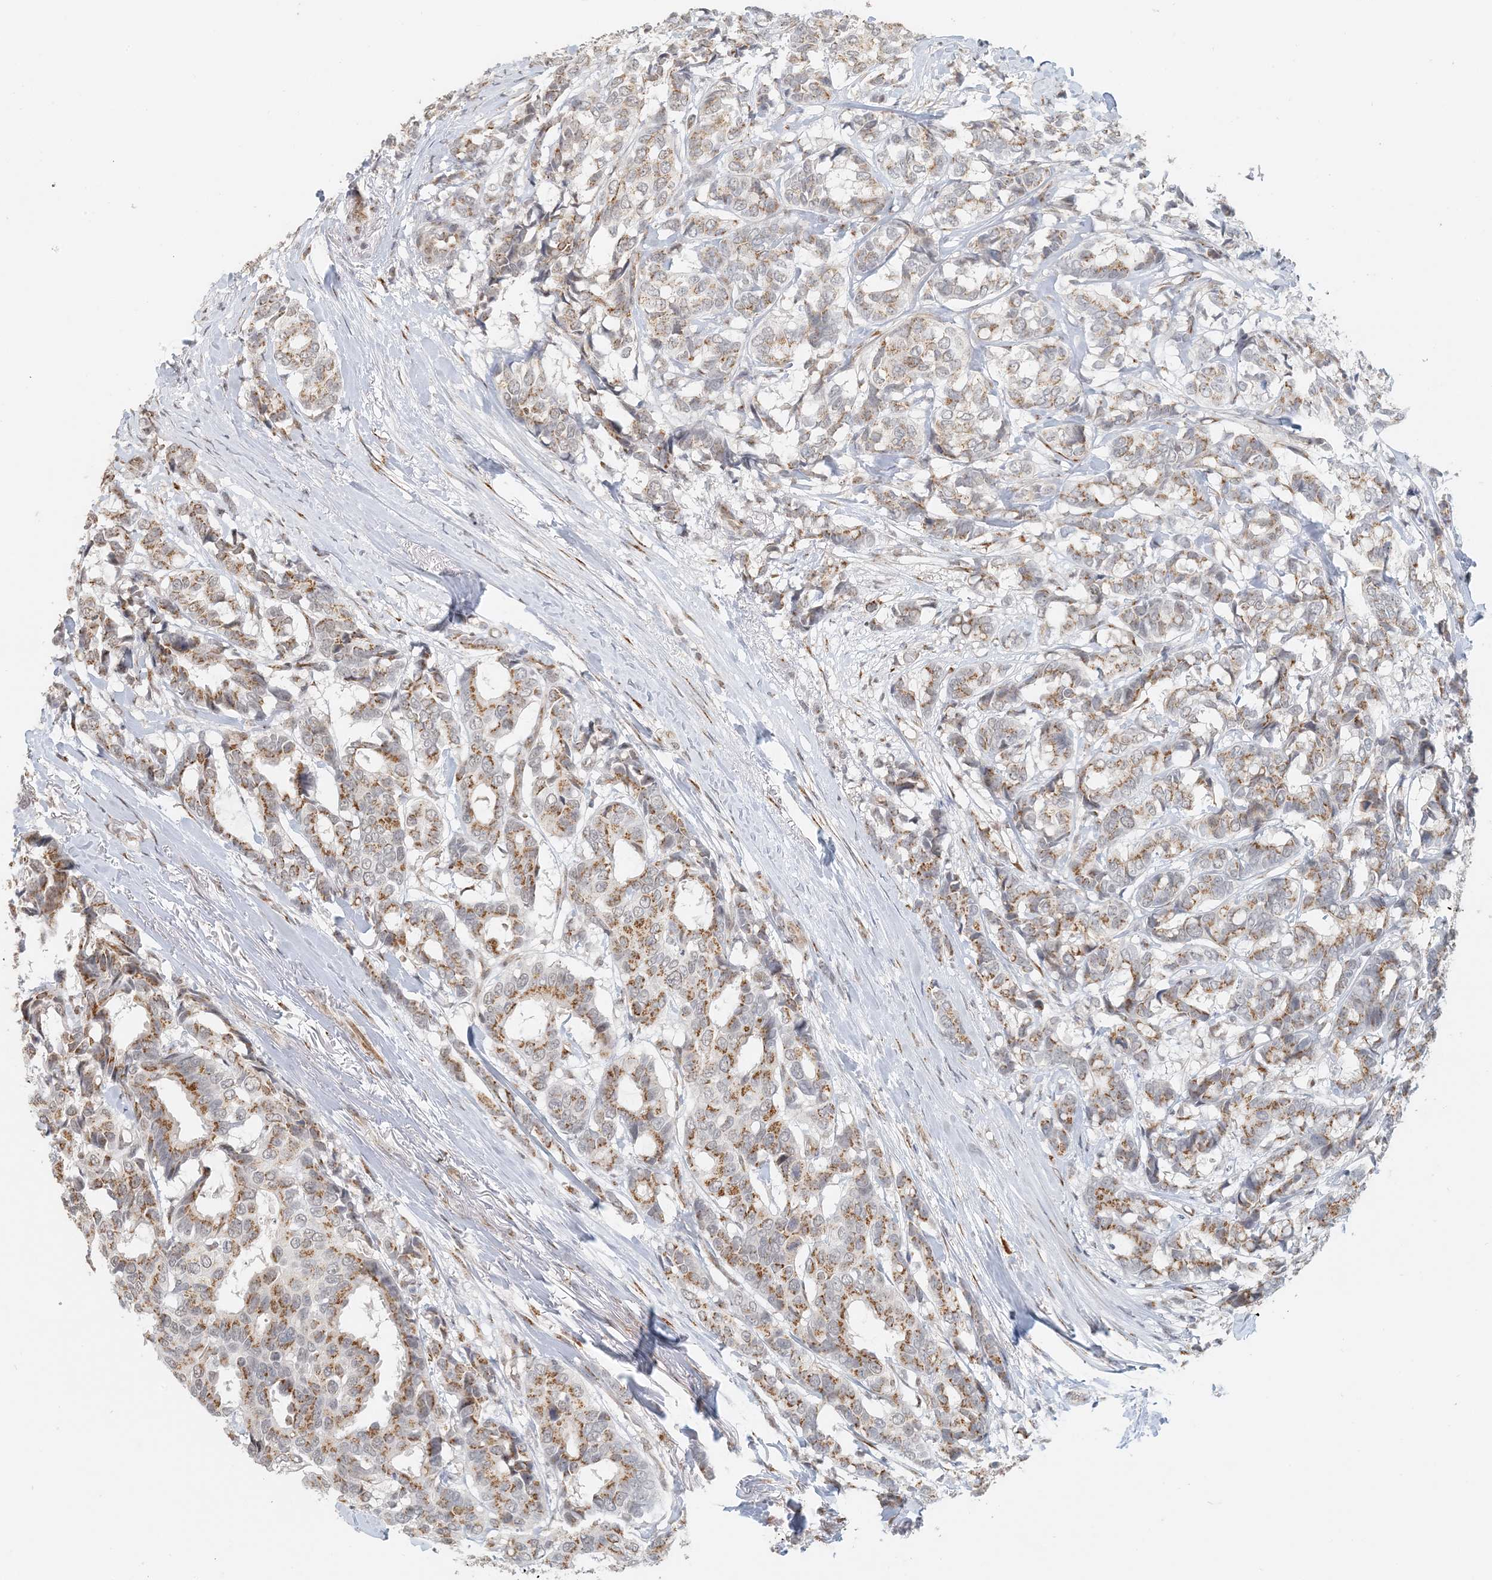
{"staining": {"intensity": "moderate", "quantity": ">75%", "location": "cytoplasmic/membranous"}, "tissue": "breast cancer", "cell_type": "Tumor cells", "image_type": "cancer", "snomed": [{"axis": "morphology", "description": "Duct carcinoma"}, {"axis": "topography", "description": "Breast"}], "caption": "Invasive ductal carcinoma (breast) stained with a protein marker demonstrates moderate staining in tumor cells.", "gene": "ZCCHC4", "patient": {"sex": "female", "age": 87}}